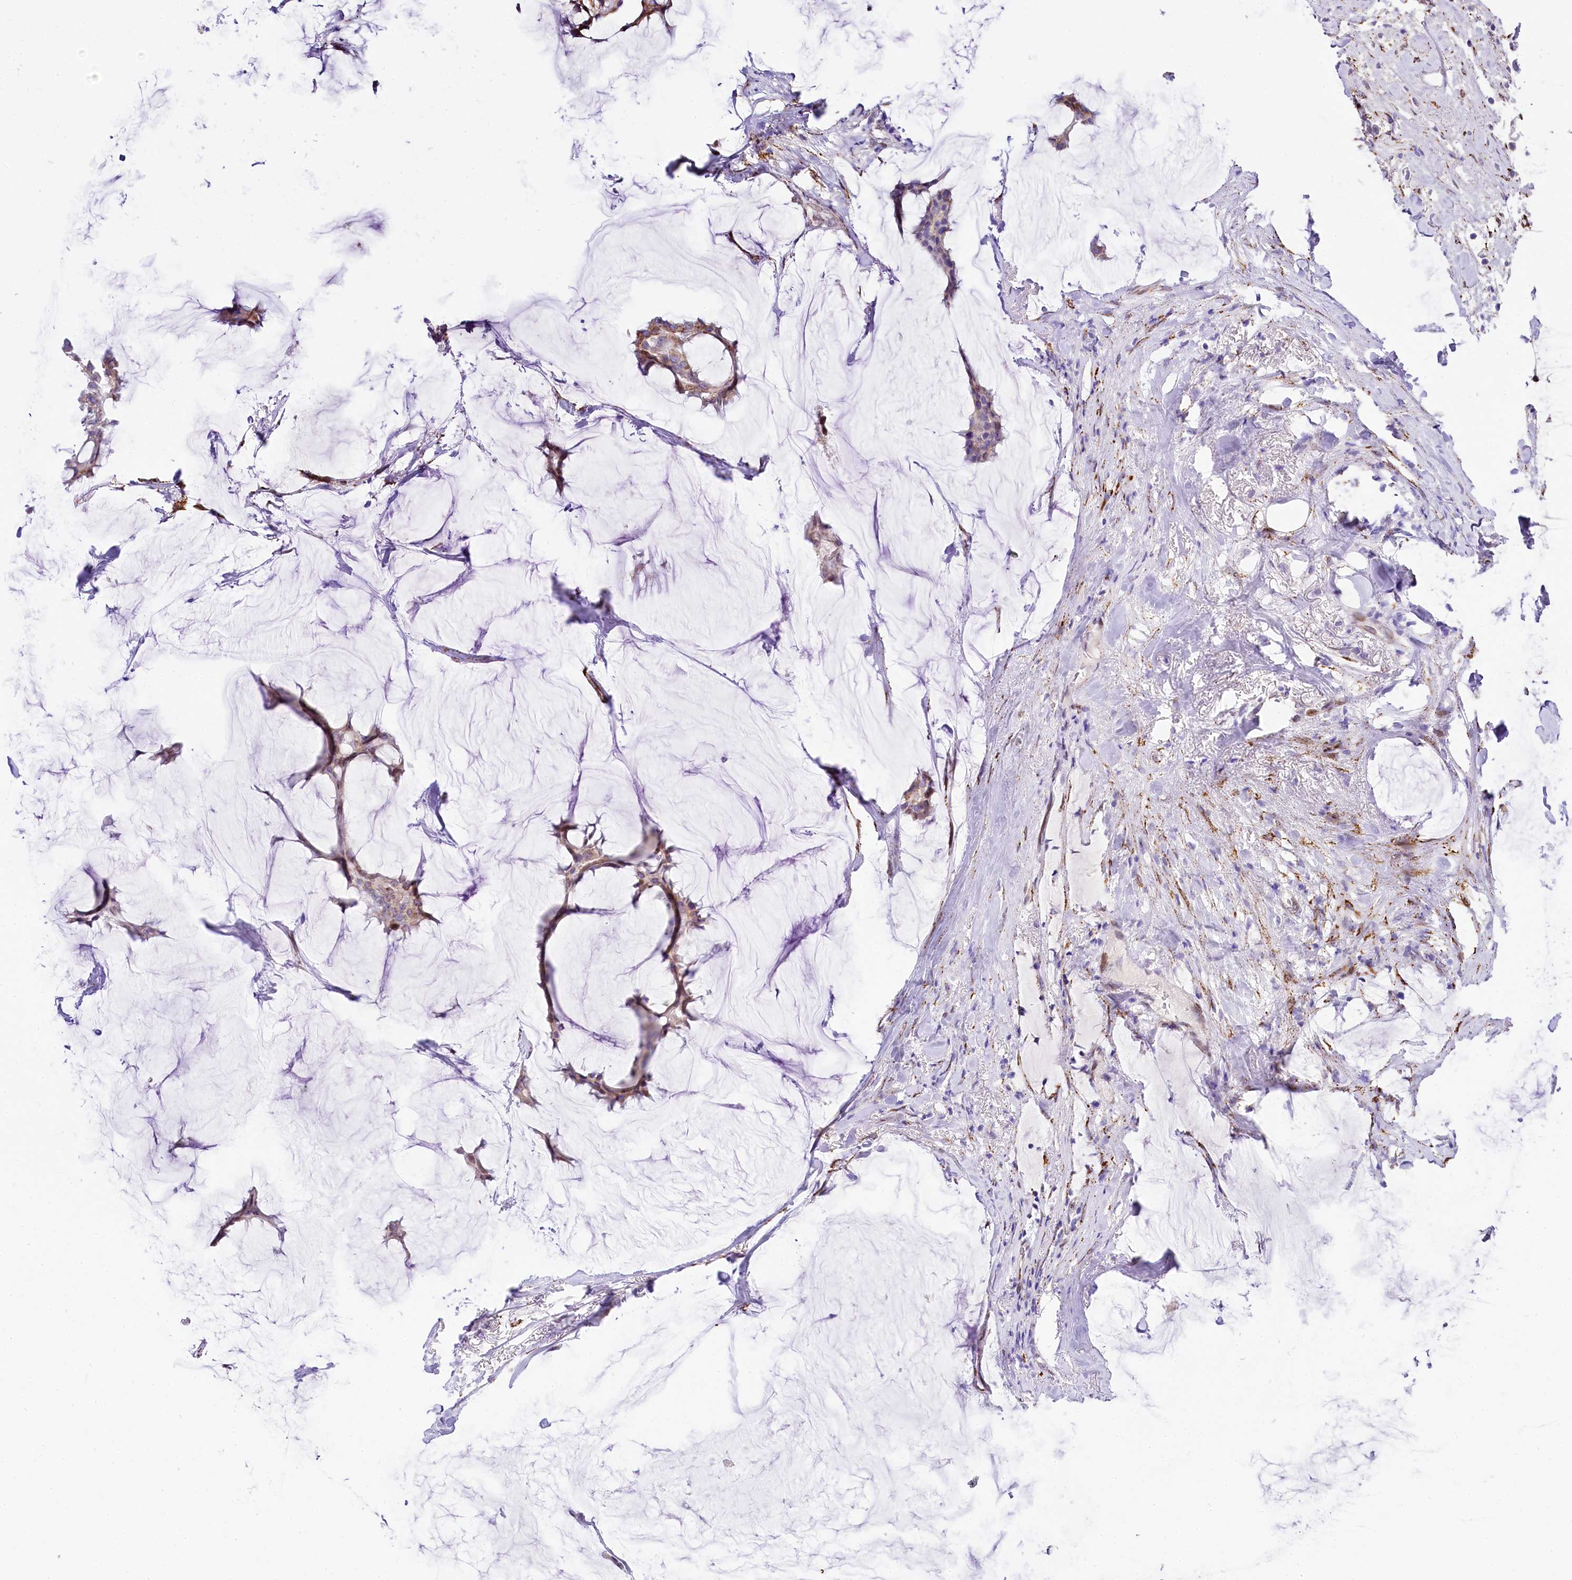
{"staining": {"intensity": "weak", "quantity": "25%-75%", "location": "cytoplasmic/membranous"}, "tissue": "breast cancer", "cell_type": "Tumor cells", "image_type": "cancer", "snomed": [{"axis": "morphology", "description": "Duct carcinoma"}, {"axis": "topography", "description": "Breast"}], "caption": "IHC staining of breast cancer (intraductal carcinoma), which shows low levels of weak cytoplasmic/membranous expression in approximately 25%-75% of tumor cells indicating weak cytoplasmic/membranous protein staining. The staining was performed using DAB (3,3'-diaminobenzidine) (brown) for protein detection and nuclei were counterstained in hematoxylin (blue).", "gene": "PPIP5K2", "patient": {"sex": "female", "age": 93}}